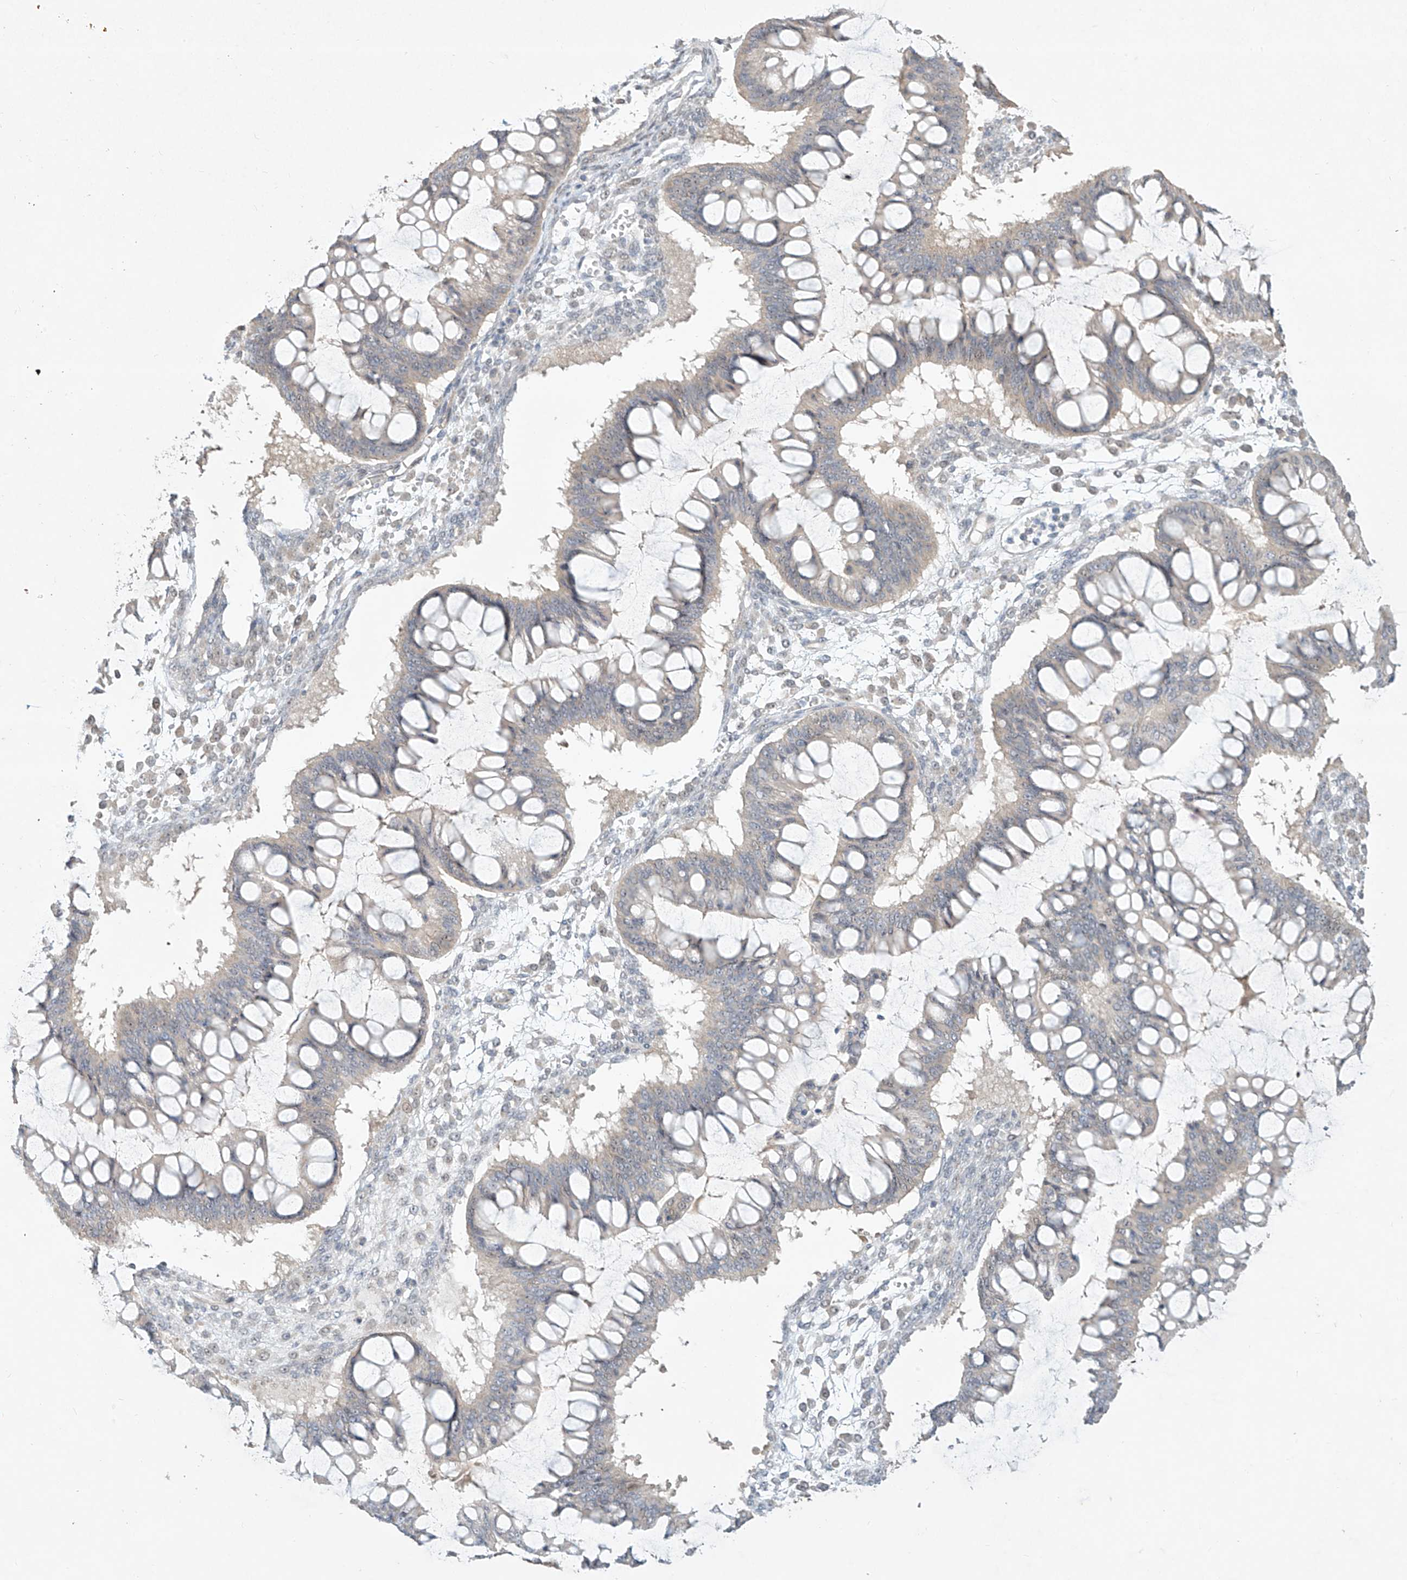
{"staining": {"intensity": "negative", "quantity": "none", "location": "none"}, "tissue": "ovarian cancer", "cell_type": "Tumor cells", "image_type": "cancer", "snomed": [{"axis": "morphology", "description": "Cystadenocarcinoma, mucinous, NOS"}, {"axis": "topography", "description": "Ovary"}], "caption": "This is an immunohistochemistry photomicrograph of human ovarian mucinous cystadenocarcinoma. There is no staining in tumor cells.", "gene": "TASP1", "patient": {"sex": "female", "age": 73}}